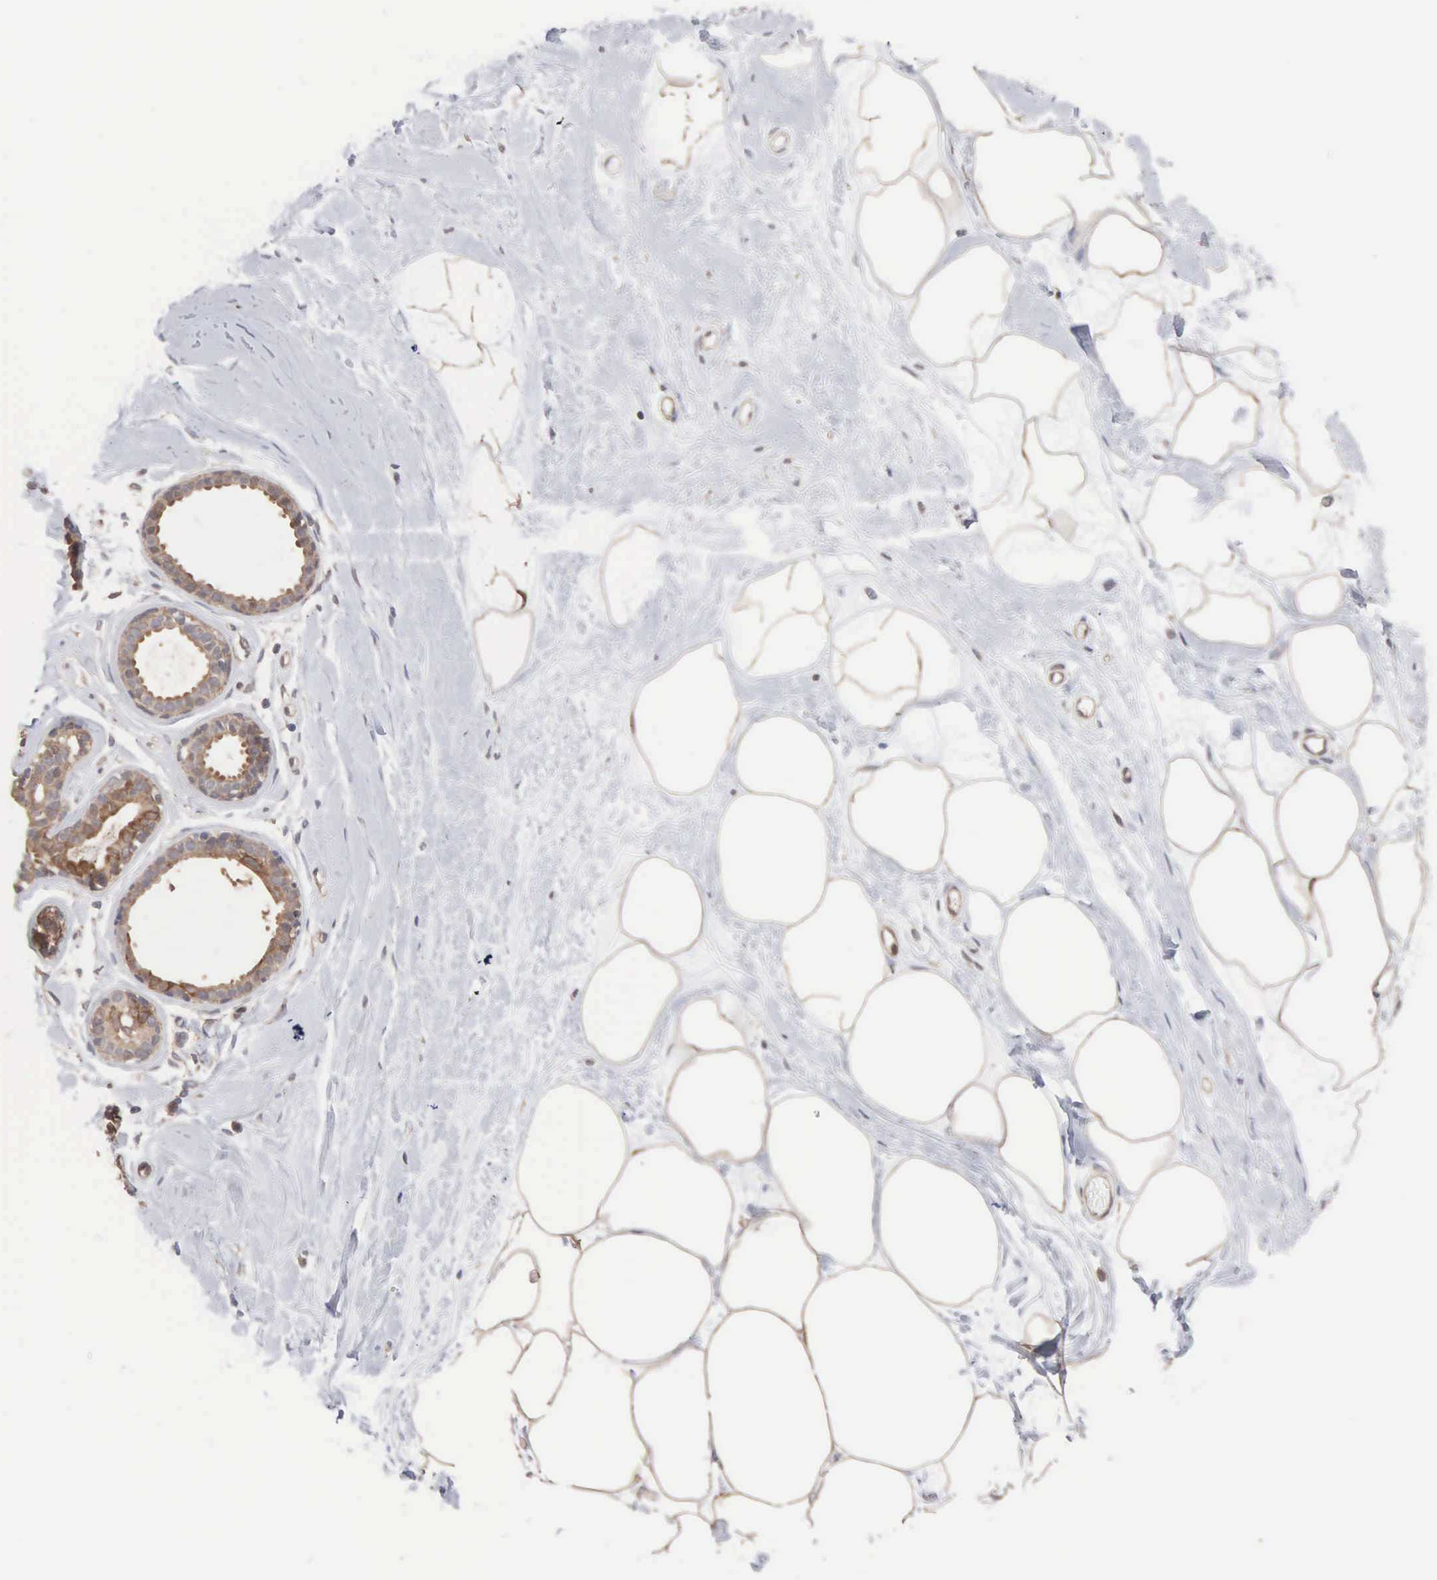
{"staining": {"intensity": "moderate", "quantity": ">75%", "location": "cytoplasmic/membranous"}, "tissue": "breast", "cell_type": "Adipocytes", "image_type": "normal", "snomed": [{"axis": "morphology", "description": "Normal tissue, NOS"}, {"axis": "topography", "description": "Breast"}], "caption": "Protein expression analysis of unremarkable breast reveals moderate cytoplasmic/membranous positivity in about >75% of adipocytes. Nuclei are stained in blue.", "gene": "MTHFD1", "patient": {"sex": "female", "age": 44}}